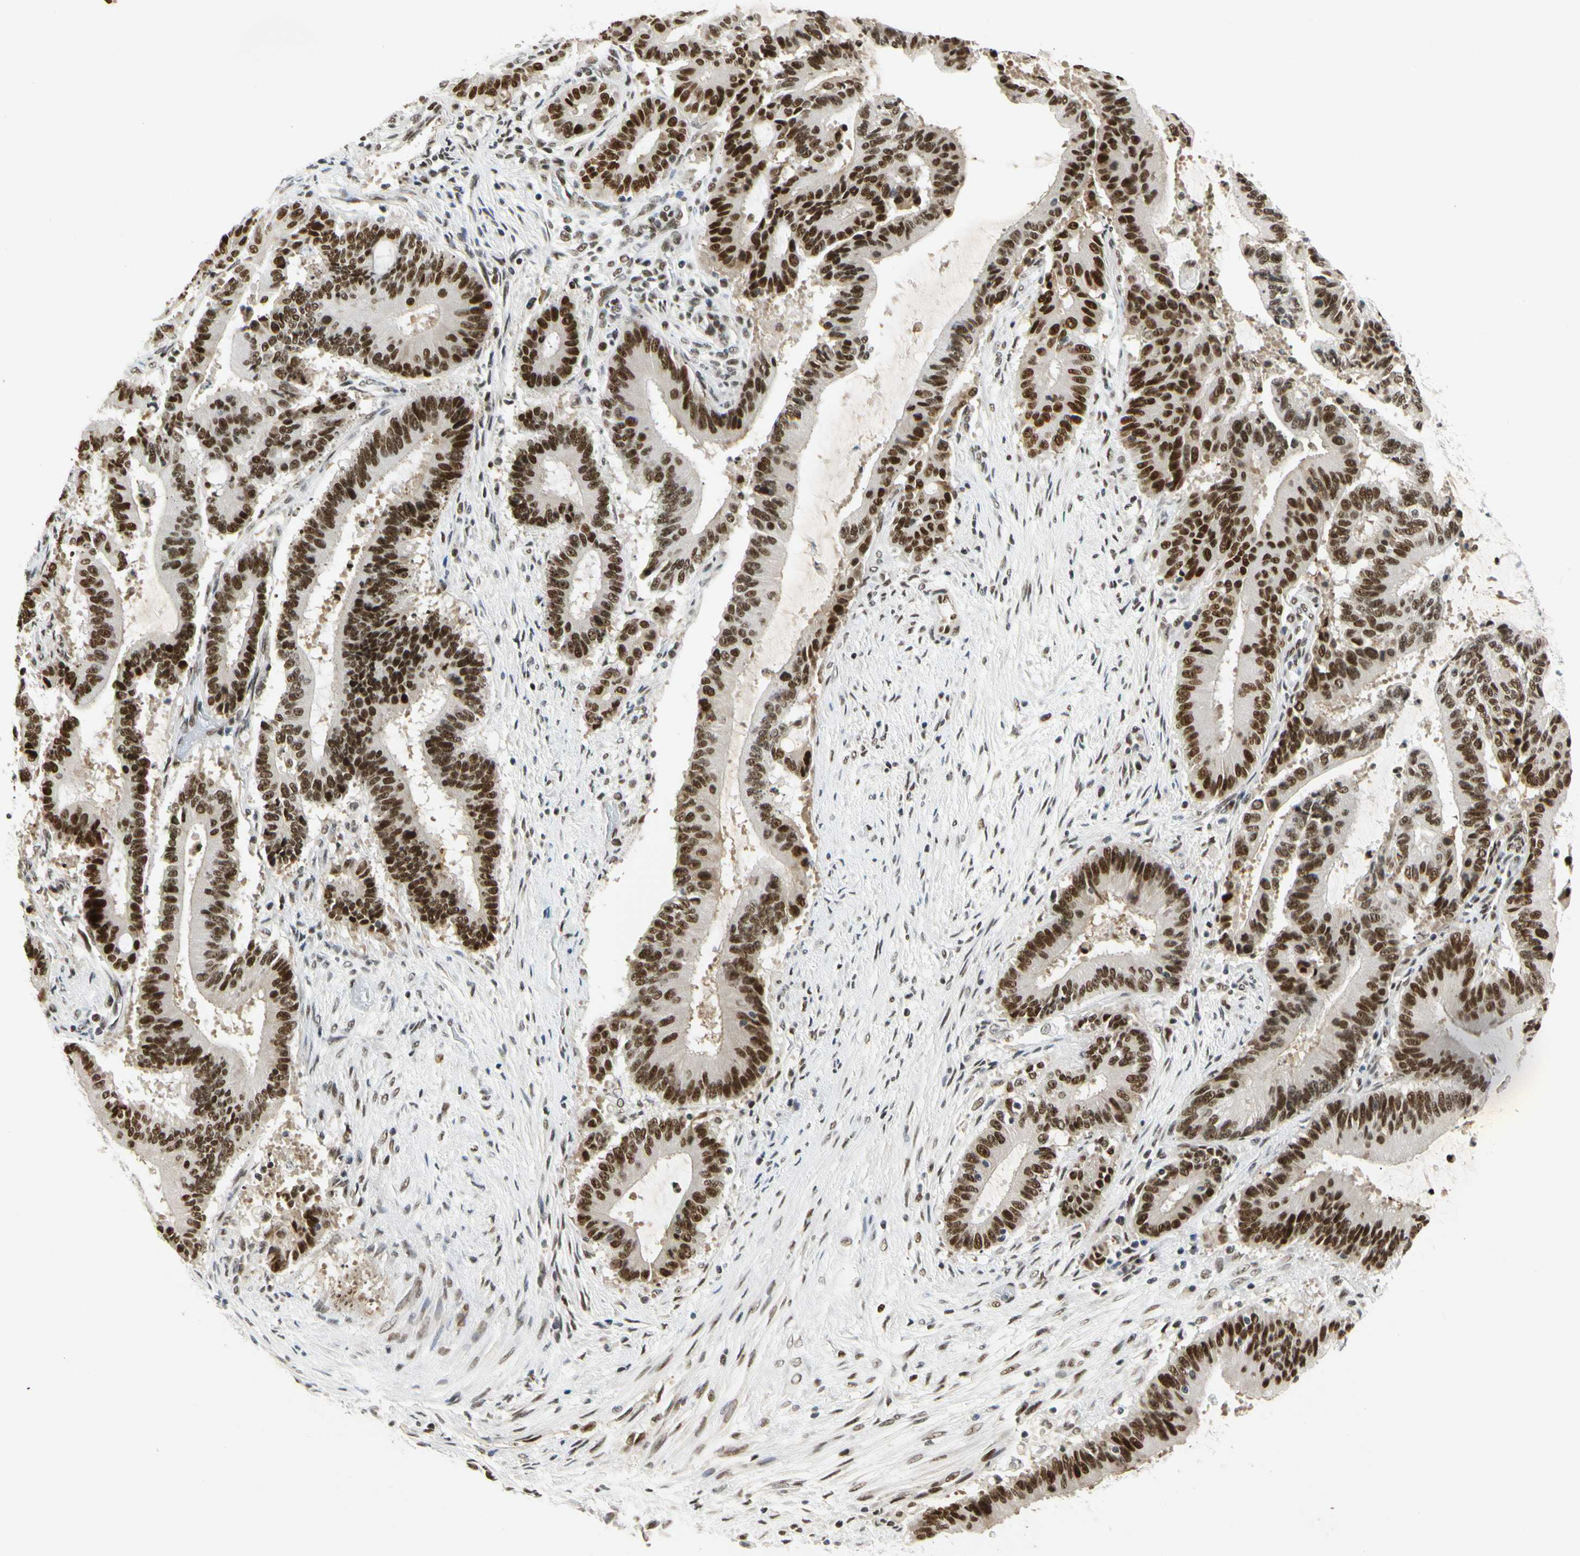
{"staining": {"intensity": "strong", "quantity": ">75%", "location": "nuclear"}, "tissue": "liver cancer", "cell_type": "Tumor cells", "image_type": "cancer", "snomed": [{"axis": "morphology", "description": "Cholangiocarcinoma"}, {"axis": "topography", "description": "Liver"}], "caption": "A high amount of strong nuclear expression is seen in about >75% of tumor cells in liver cholangiocarcinoma tissue. Nuclei are stained in blue.", "gene": "ZSCAN16", "patient": {"sex": "female", "age": 73}}